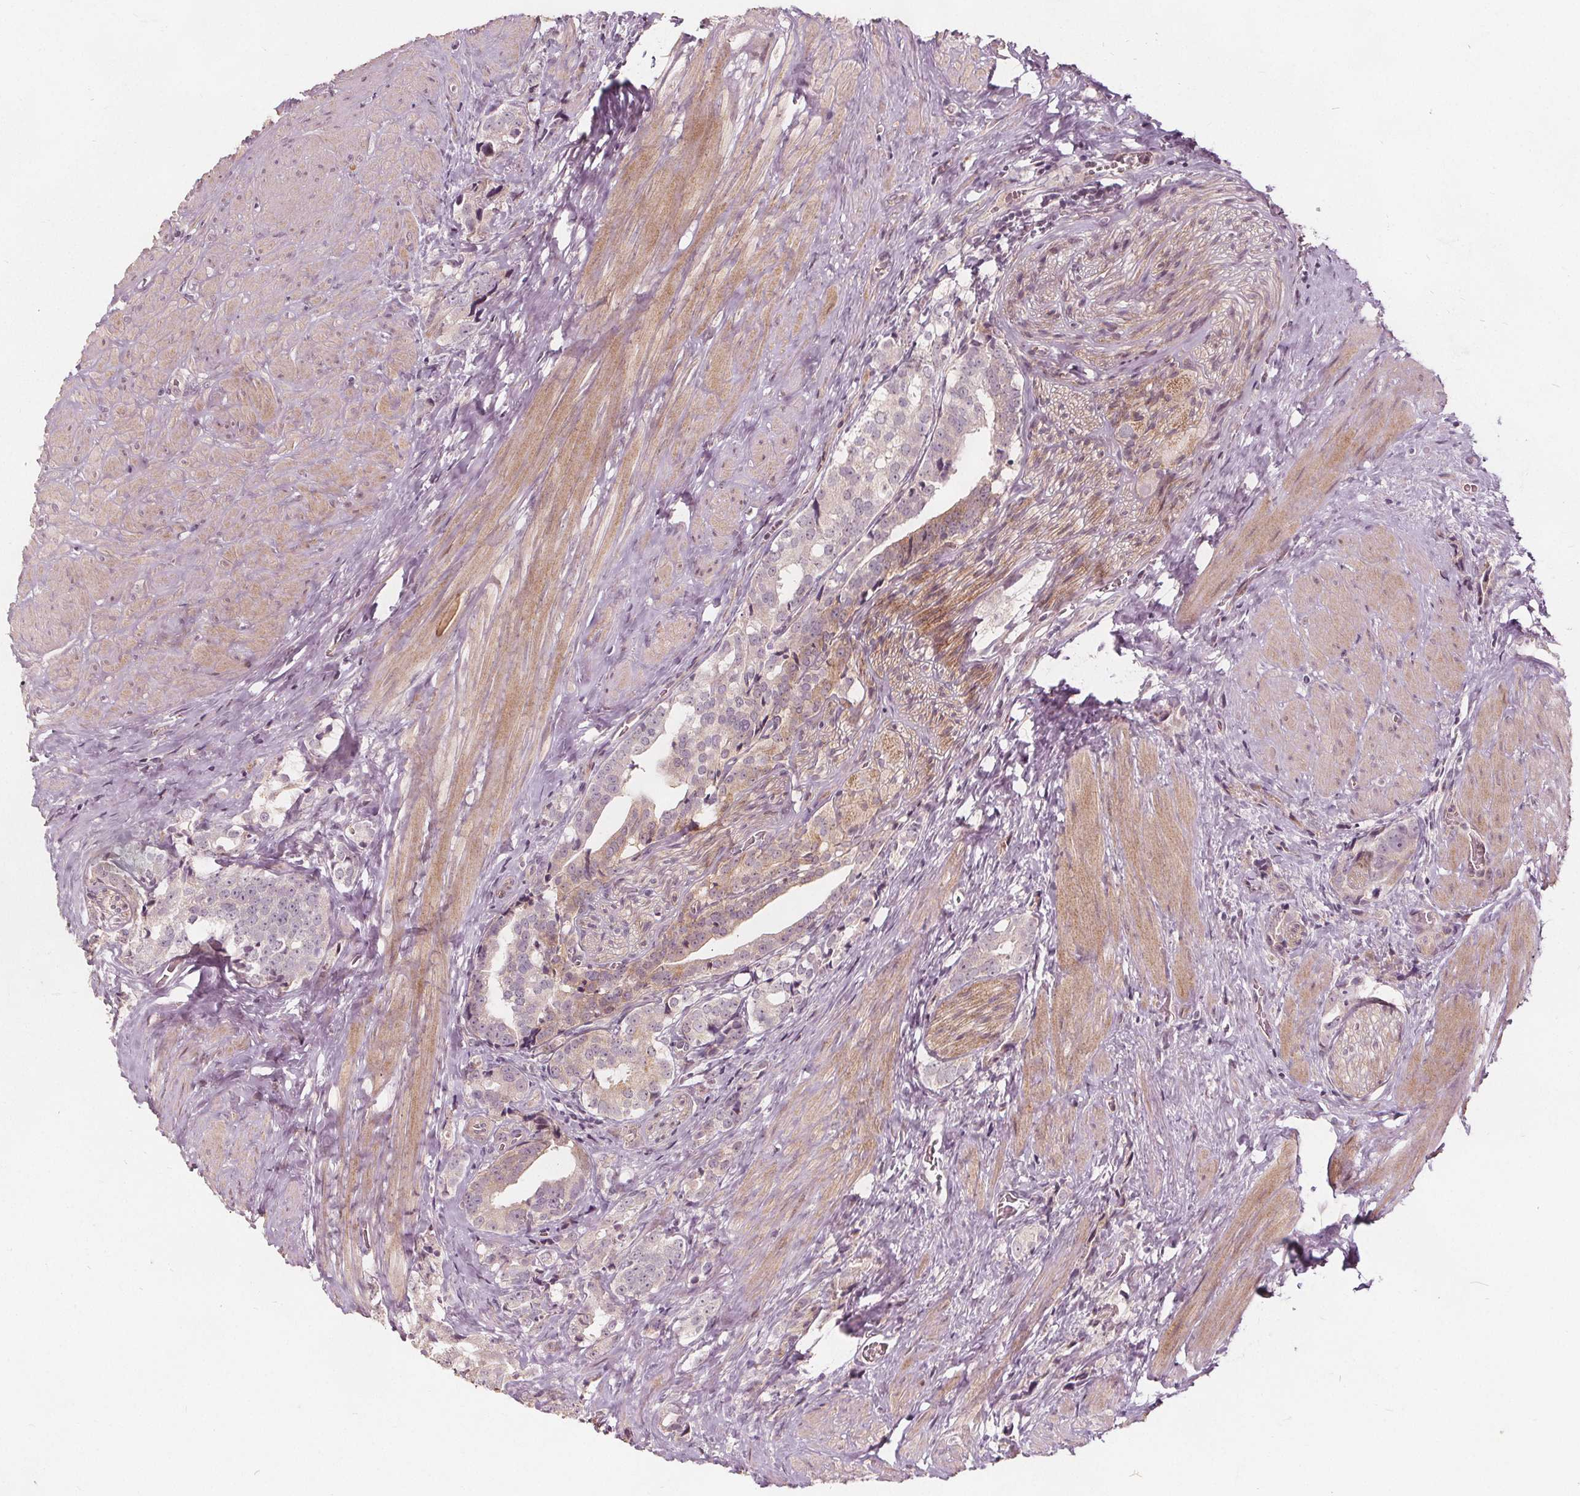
{"staining": {"intensity": "weak", "quantity": "<25%", "location": "cytoplasmic/membranous"}, "tissue": "prostate cancer", "cell_type": "Tumor cells", "image_type": "cancer", "snomed": [{"axis": "morphology", "description": "Adenocarcinoma, NOS"}, {"axis": "topography", "description": "Prostate and seminal vesicle, NOS"}], "caption": "This image is of prostate cancer stained with immunohistochemistry (IHC) to label a protein in brown with the nuclei are counter-stained blue. There is no staining in tumor cells.", "gene": "PTPRT", "patient": {"sex": "male", "age": 63}}